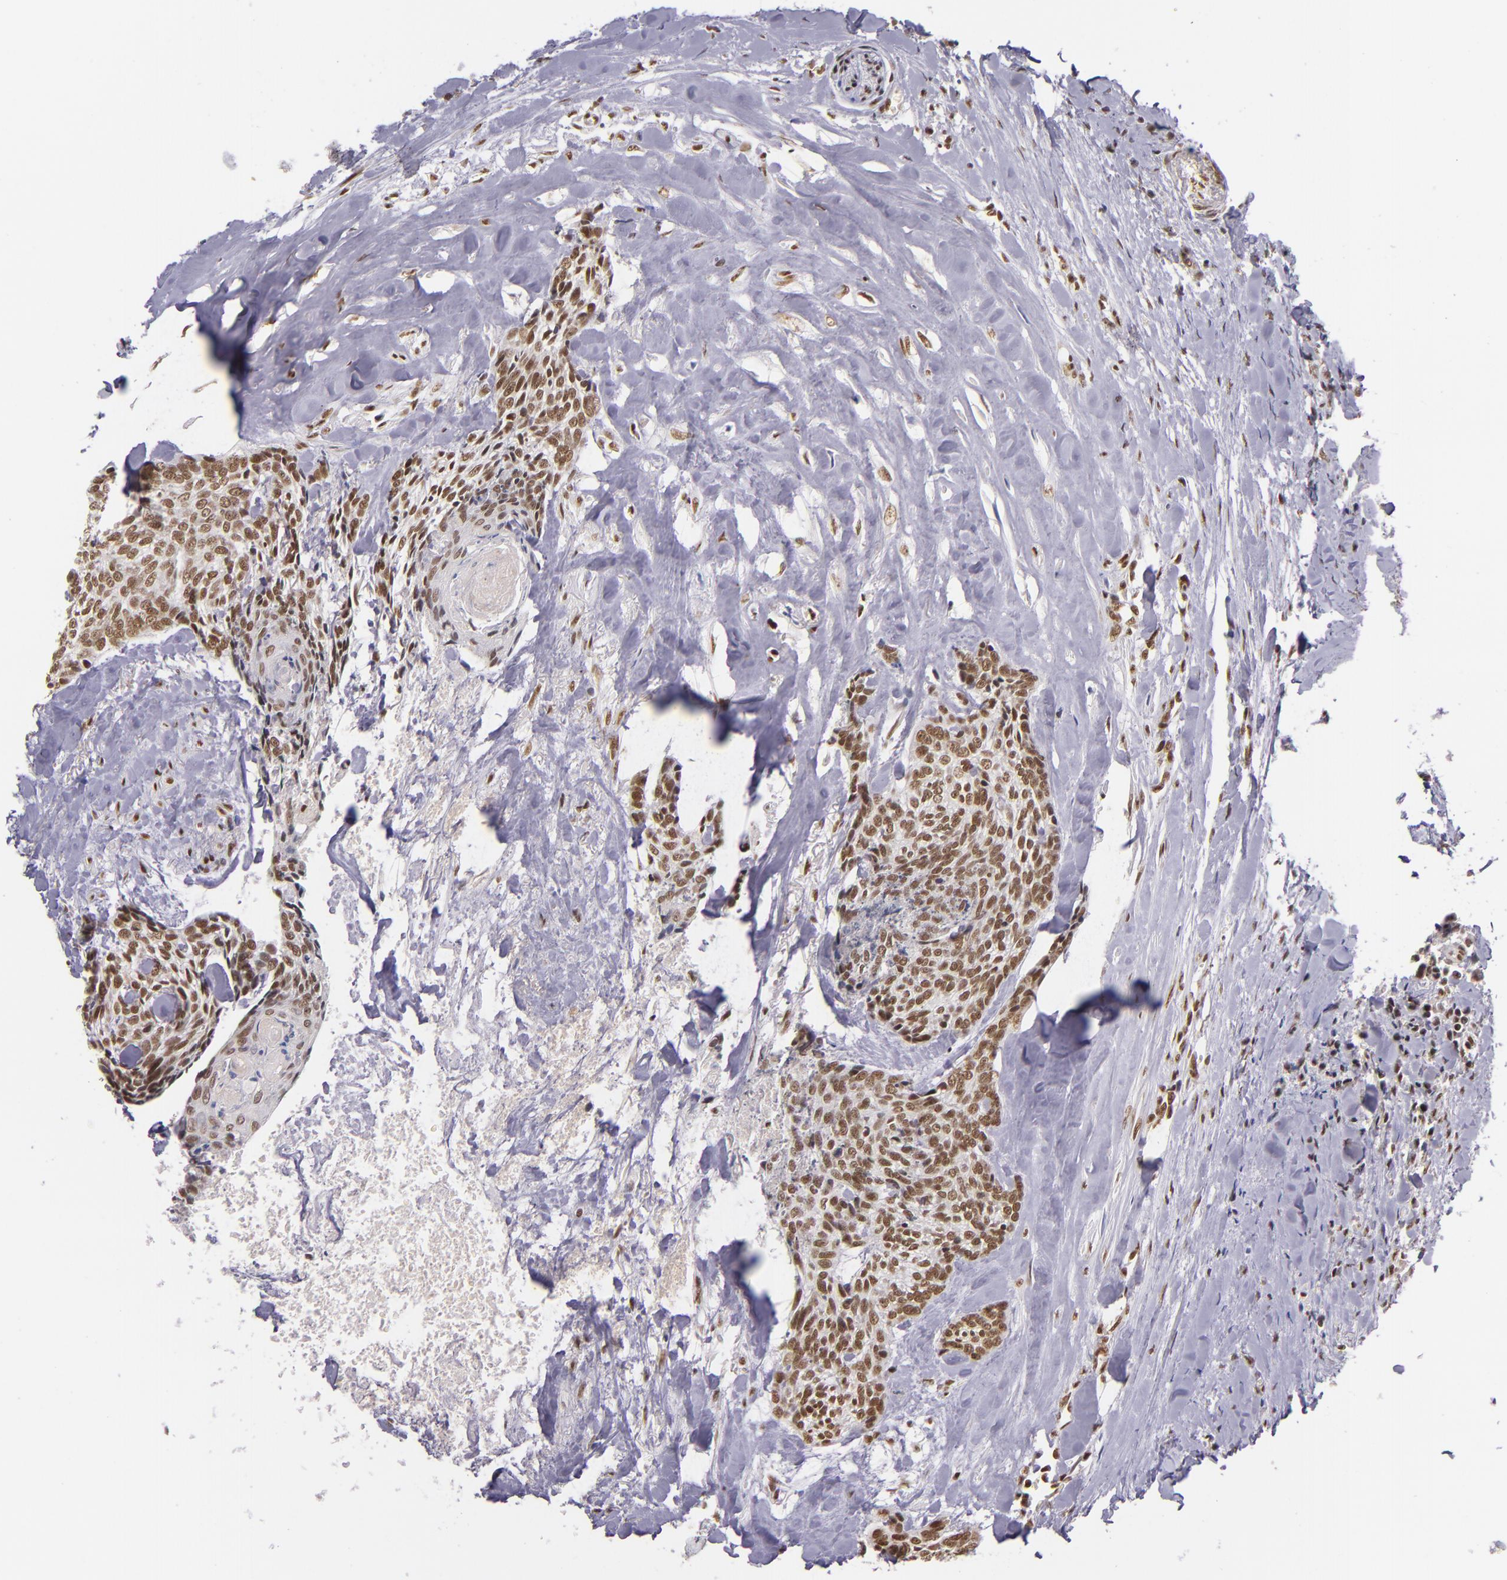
{"staining": {"intensity": "moderate", "quantity": ">75%", "location": "nuclear"}, "tissue": "head and neck cancer", "cell_type": "Tumor cells", "image_type": "cancer", "snomed": [{"axis": "morphology", "description": "Squamous cell carcinoma, NOS"}, {"axis": "topography", "description": "Salivary gland"}, {"axis": "topography", "description": "Head-Neck"}], "caption": "Immunohistochemistry (IHC) micrograph of neoplastic tissue: human head and neck cancer stained using IHC exhibits medium levels of moderate protein expression localized specifically in the nuclear of tumor cells, appearing as a nuclear brown color.", "gene": "ZNF148", "patient": {"sex": "male", "age": 70}}